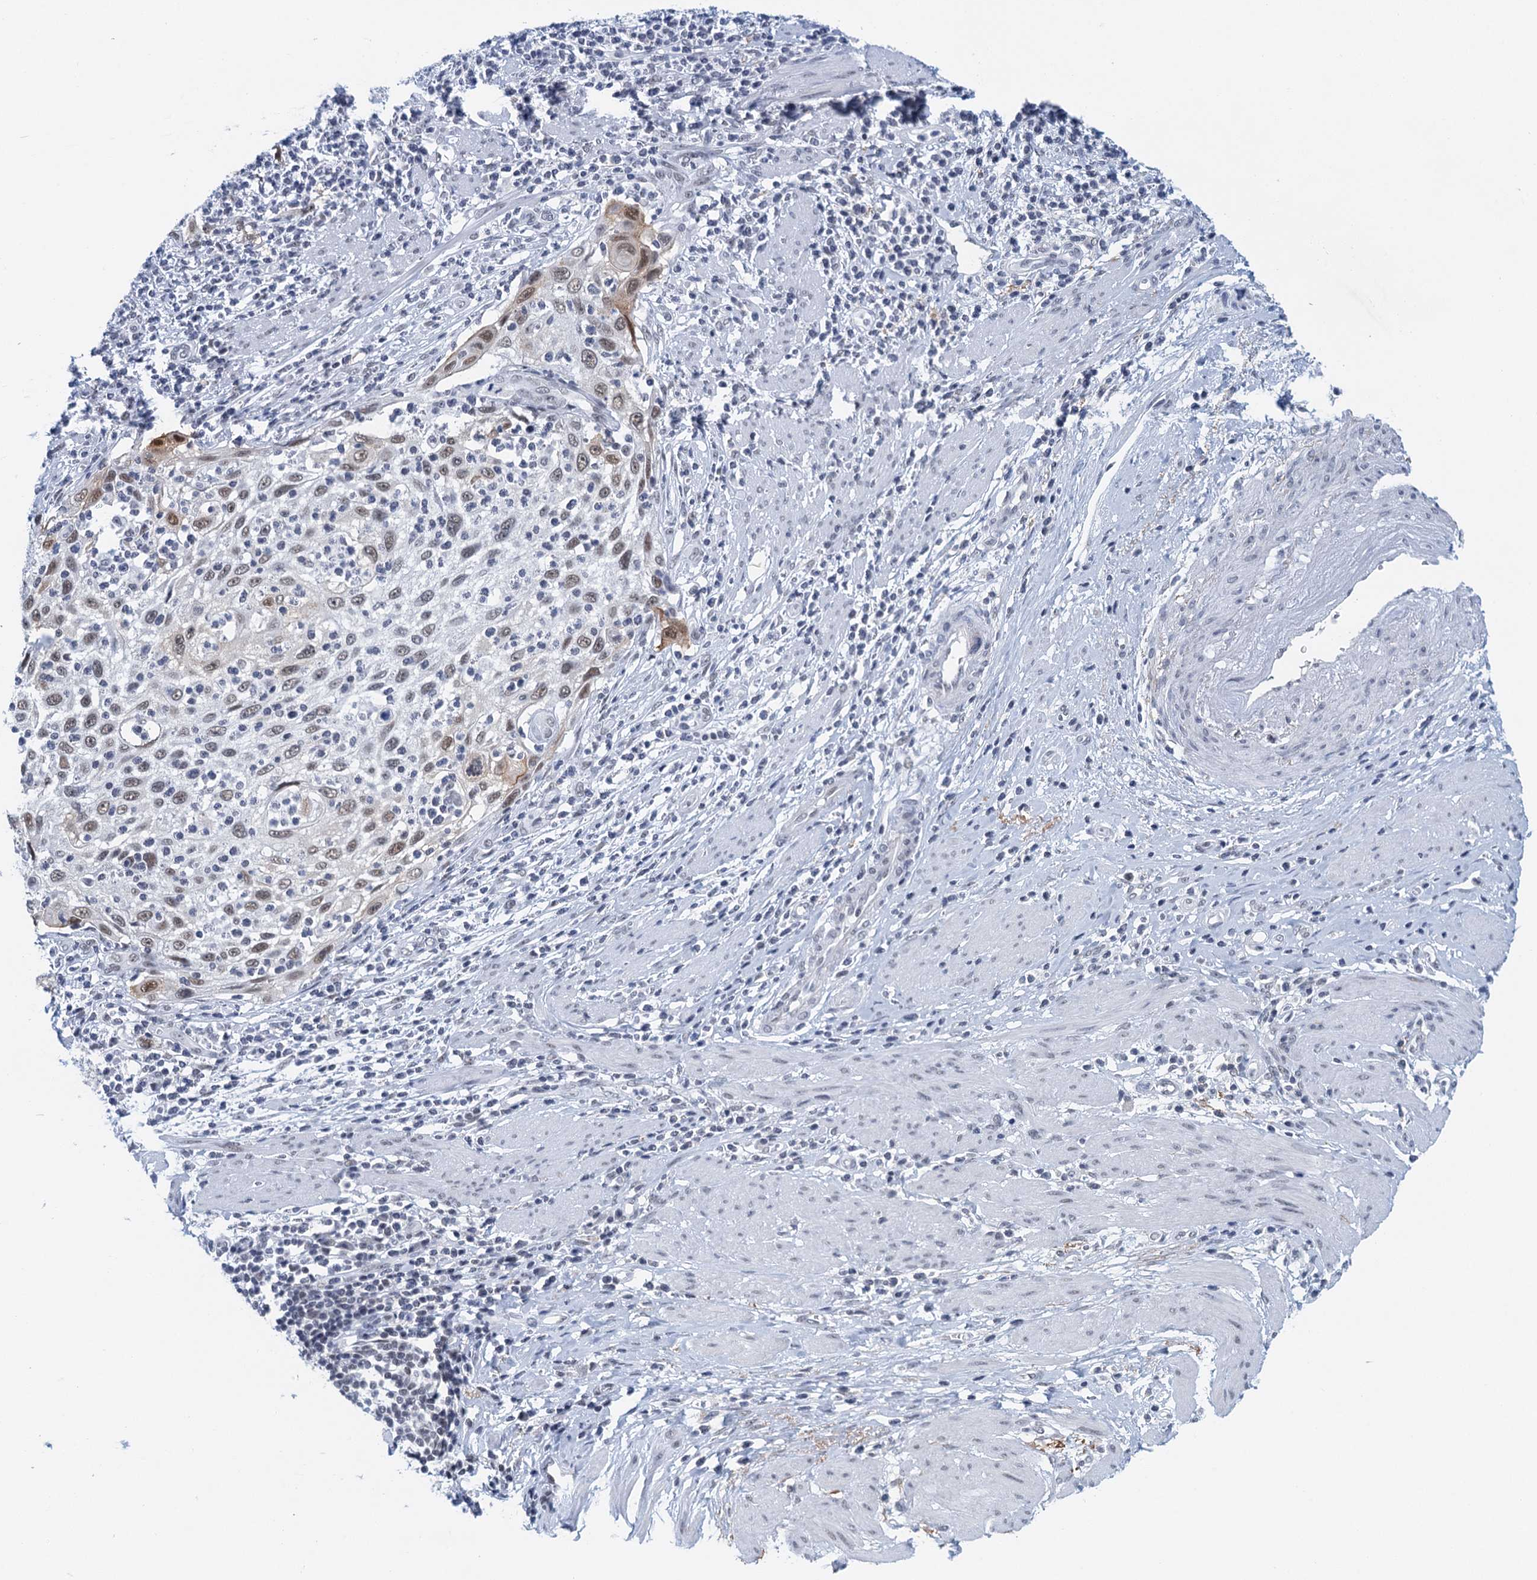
{"staining": {"intensity": "moderate", "quantity": "<25%", "location": "cytoplasmic/membranous,nuclear"}, "tissue": "cervical cancer", "cell_type": "Tumor cells", "image_type": "cancer", "snomed": [{"axis": "morphology", "description": "Squamous cell carcinoma, NOS"}, {"axis": "topography", "description": "Cervix"}], "caption": "About <25% of tumor cells in squamous cell carcinoma (cervical) show moderate cytoplasmic/membranous and nuclear protein positivity as visualized by brown immunohistochemical staining.", "gene": "EPS8L1", "patient": {"sex": "female", "age": 70}}